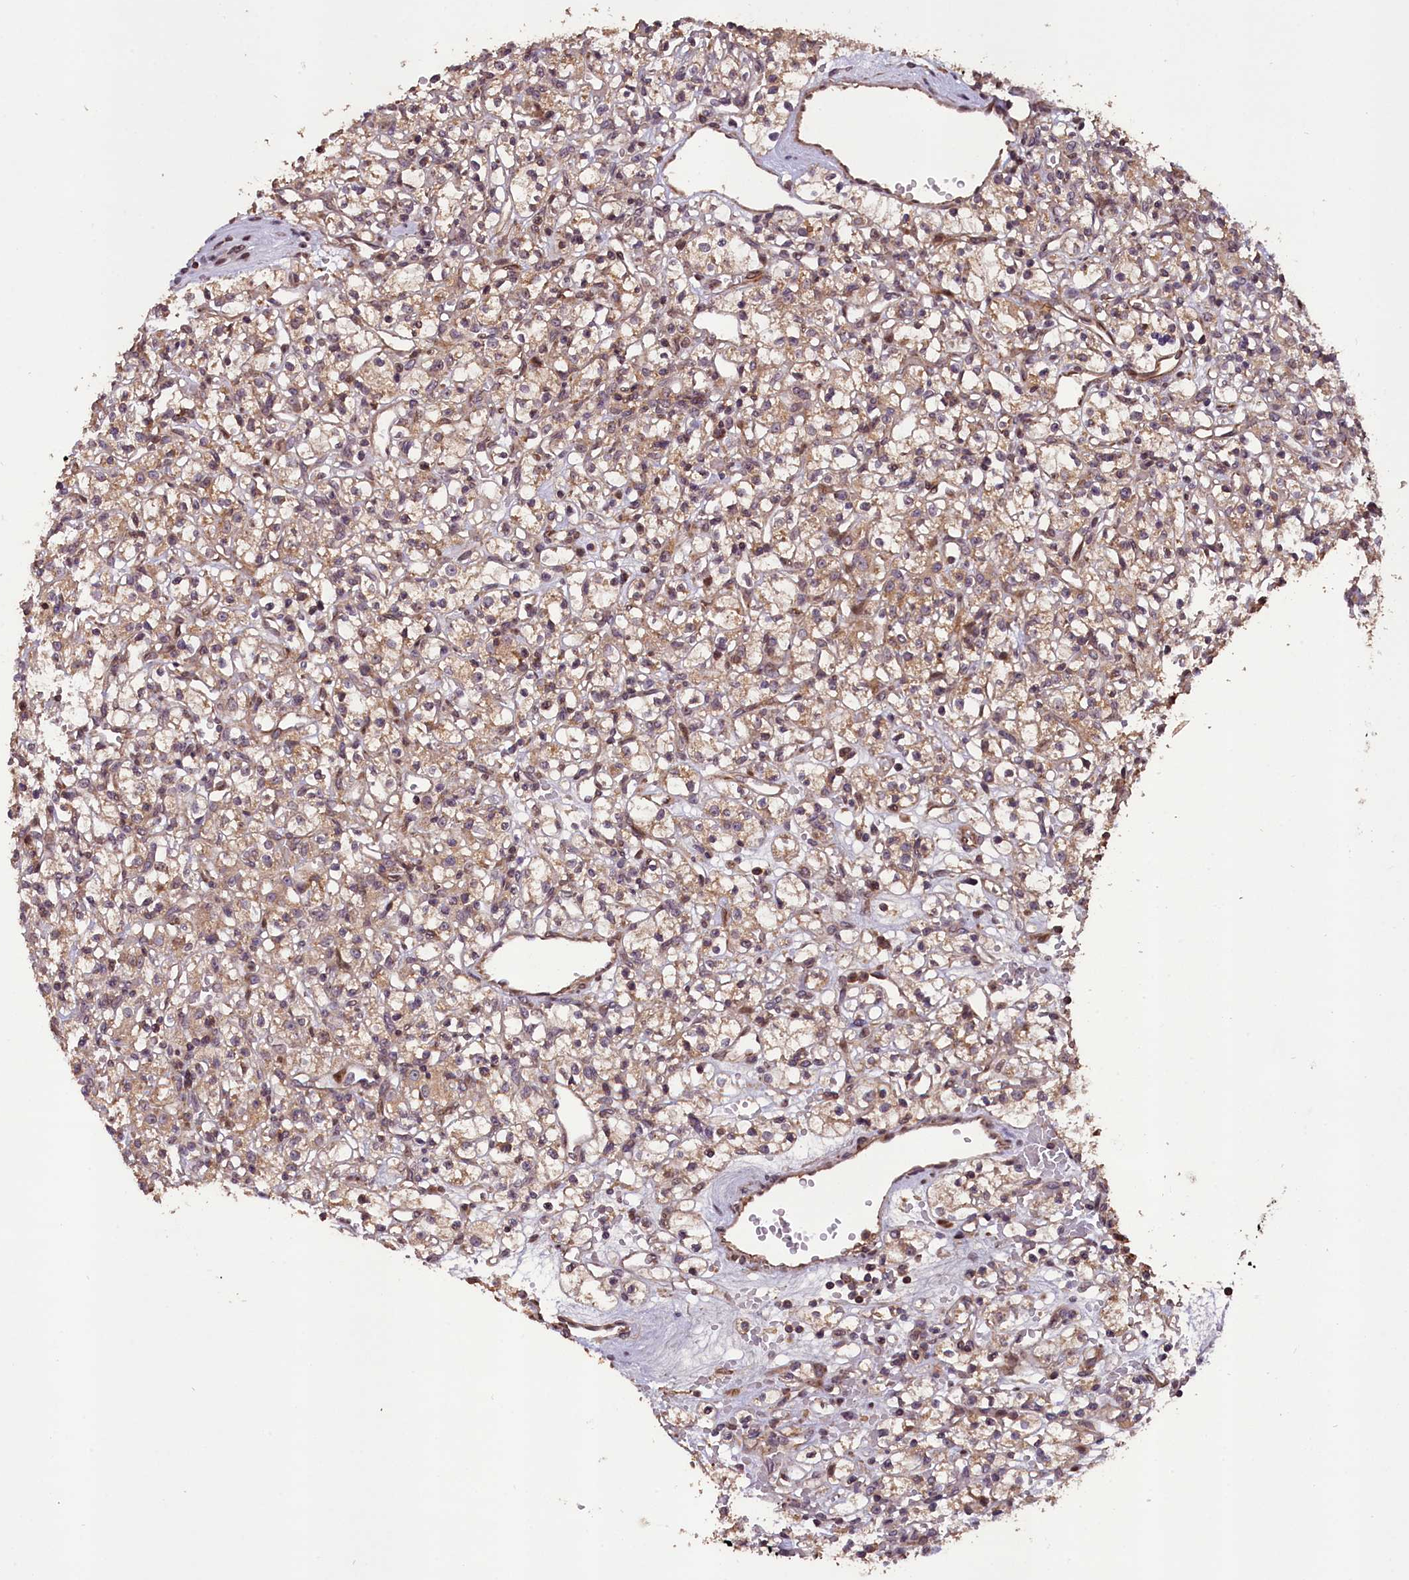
{"staining": {"intensity": "moderate", "quantity": ">75%", "location": "cytoplasmic/membranous"}, "tissue": "renal cancer", "cell_type": "Tumor cells", "image_type": "cancer", "snomed": [{"axis": "morphology", "description": "Adenocarcinoma, NOS"}, {"axis": "topography", "description": "Kidney"}], "caption": "DAB (3,3'-diaminobenzidine) immunohistochemical staining of human renal cancer (adenocarcinoma) shows moderate cytoplasmic/membranous protein staining in about >75% of tumor cells.", "gene": "DNAJB9", "patient": {"sex": "female", "age": 59}}